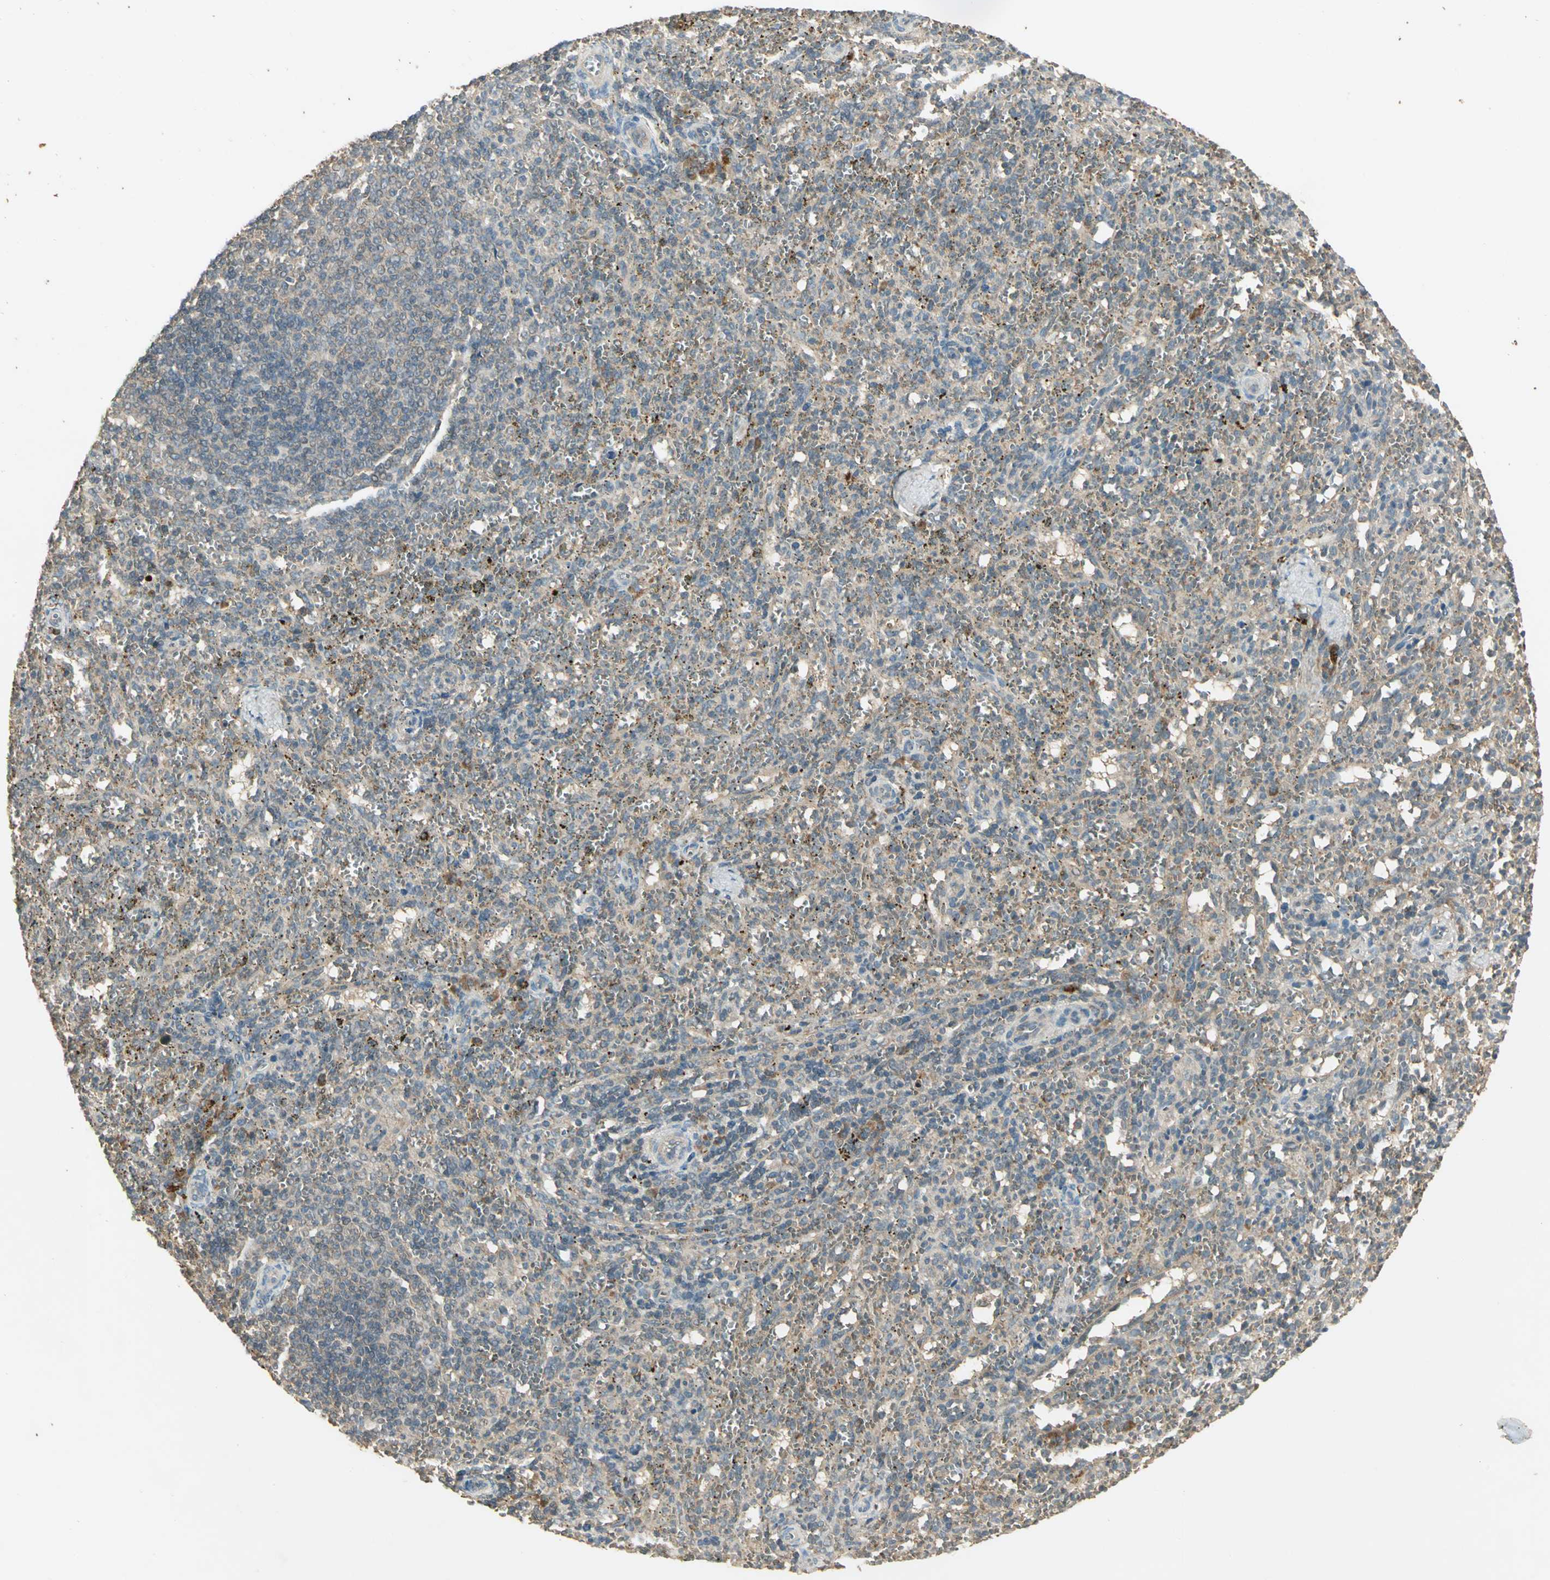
{"staining": {"intensity": "weak", "quantity": ">75%", "location": "cytoplasmic/membranous"}, "tissue": "spleen", "cell_type": "Cells in red pulp", "image_type": "normal", "snomed": [{"axis": "morphology", "description": "Normal tissue, NOS"}, {"axis": "topography", "description": "Spleen"}], "caption": "Immunohistochemical staining of unremarkable spleen exhibits >75% levels of weak cytoplasmic/membranous protein staining in approximately >75% of cells in red pulp.", "gene": "KEAP1", "patient": {"sex": "female", "age": 10}}